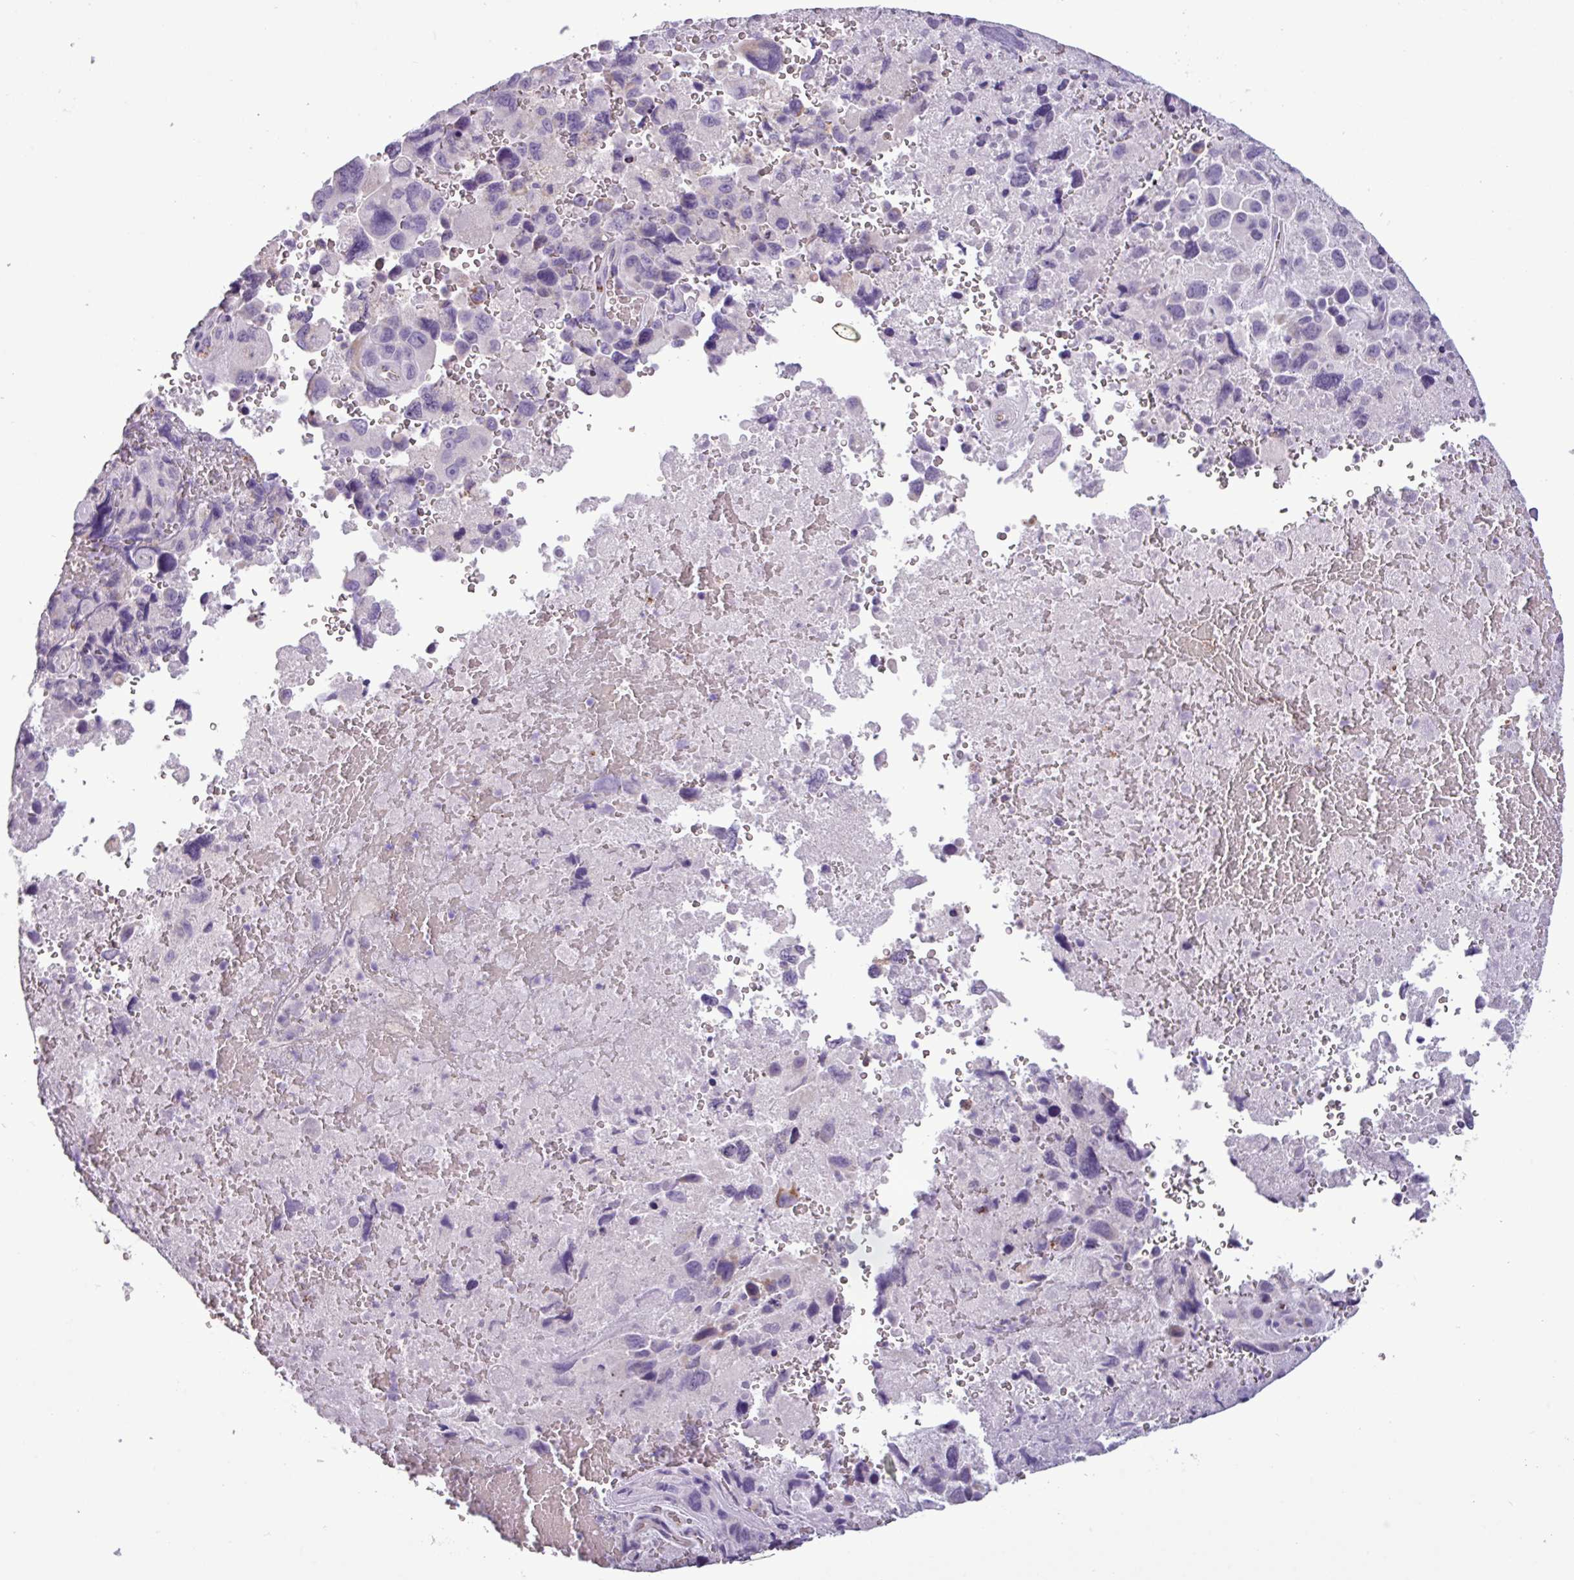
{"staining": {"intensity": "negative", "quantity": "none", "location": "none"}, "tissue": "melanoma", "cell_type": "Tumor cells", "image_type": "cancer", "snomed": [{"axis": "morphology", "description": "Malignant melanoma, Metastatic site"}, {"axis": "topography", "description": "Brain"}], "caption": "DAB (3,3'-diaminobenzidine) immunohistochemical staining of human melanoma shows no significant positivity in tumor cells. (IHC, brightfield microscopy, high magnification).", "gene": "ZNF667", "patient": {"sex": "female", "age": 53}}